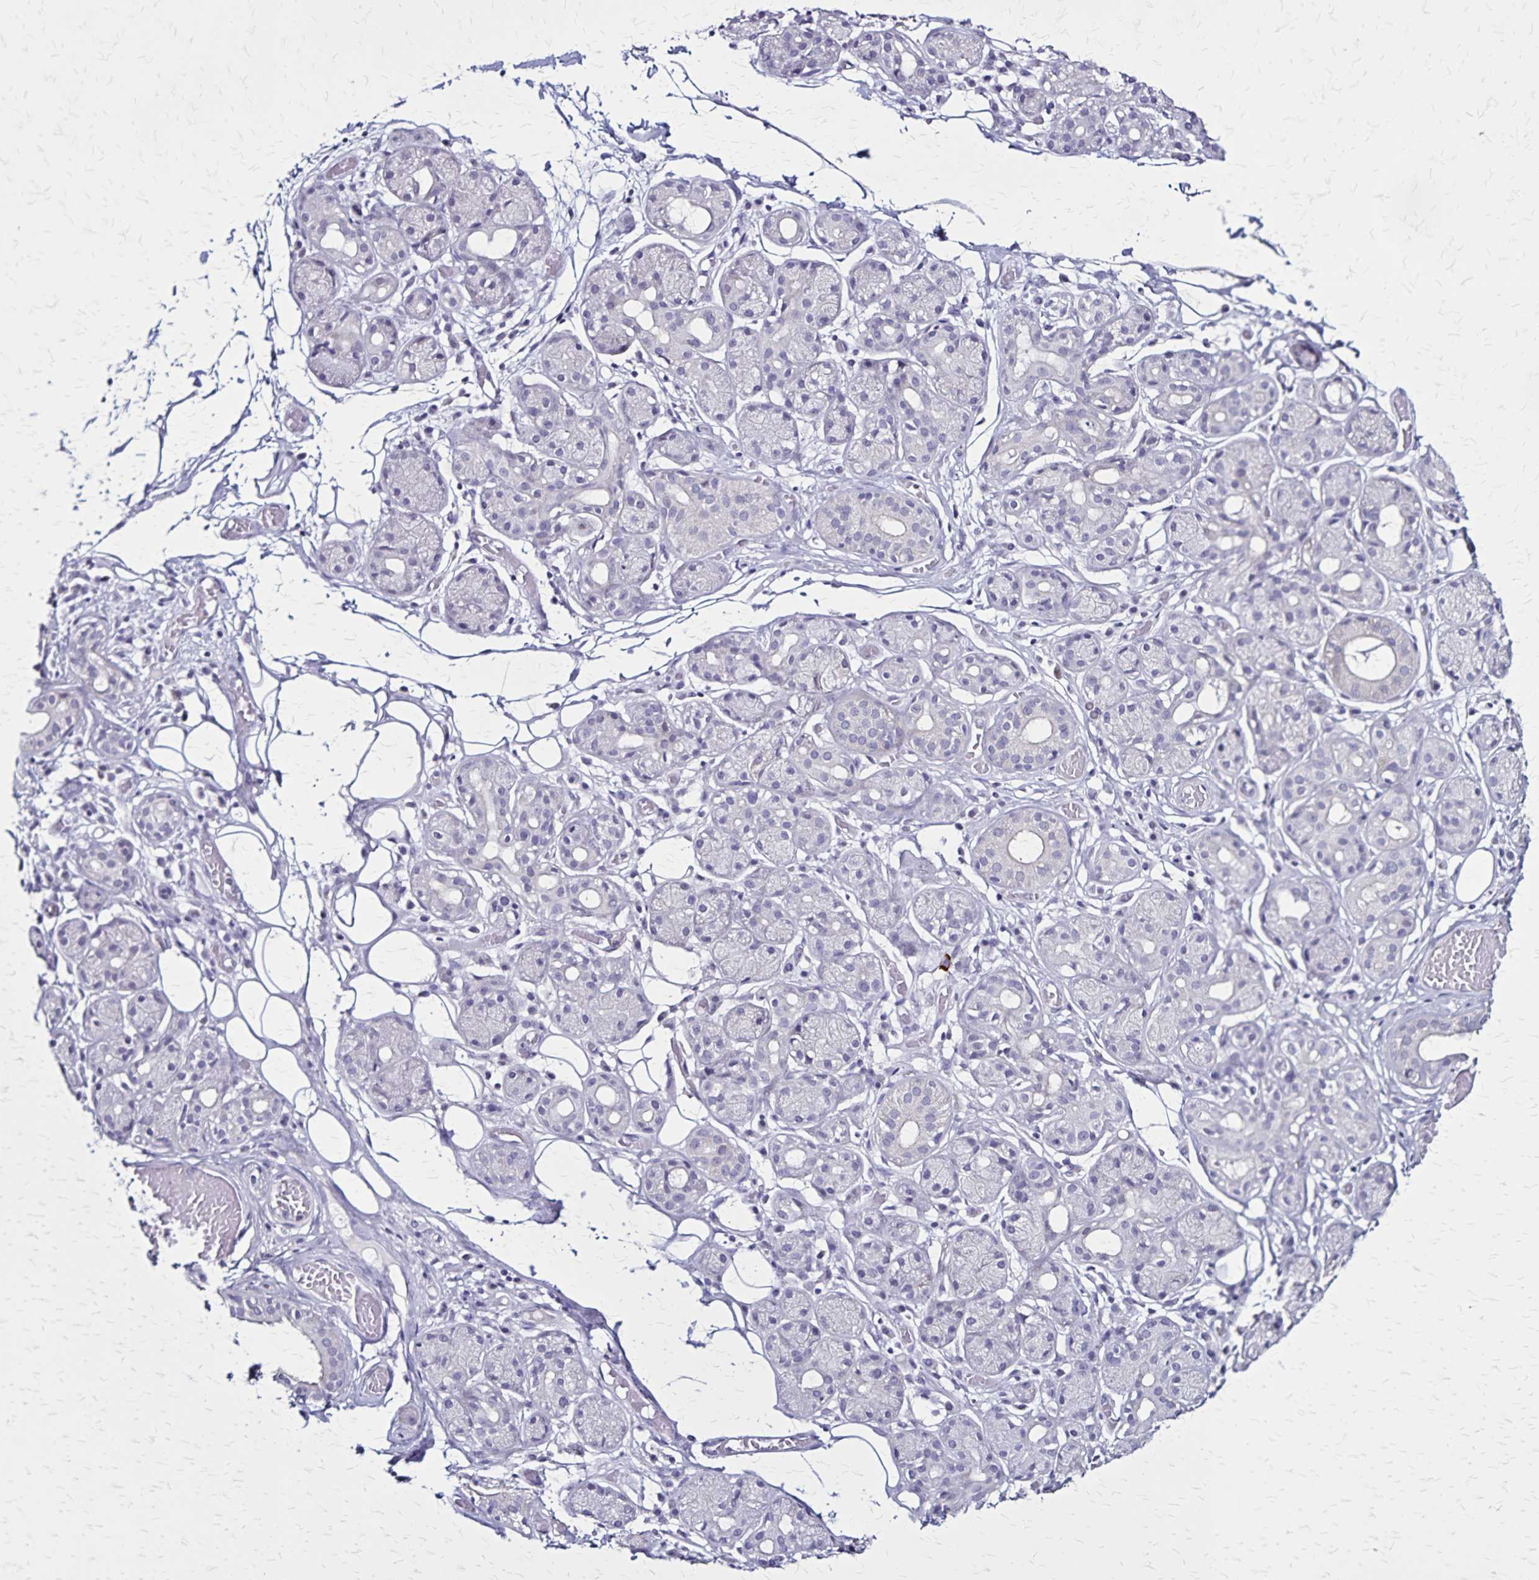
{"staining": {"intensity": "negative", "quantity": "none", "location": "none"}, "tissue": "salivary gland", "cell_type": "Glandular cells", "image_type": "normal", "snomed": [{"axis": "morphology", "description": "Normal tissue, NOS"}, {"axis": "topography", "description": "Salivary gland"}, {"axis": "topography", "description": "Peripheral nerve tissue"}], "caption": "Immunohistochemical staining of normal human salivary gland reveals no significant positivity in glandular cells.", "gene": "PLXNA4", "patient": {"sex": "male", "age": 71}}